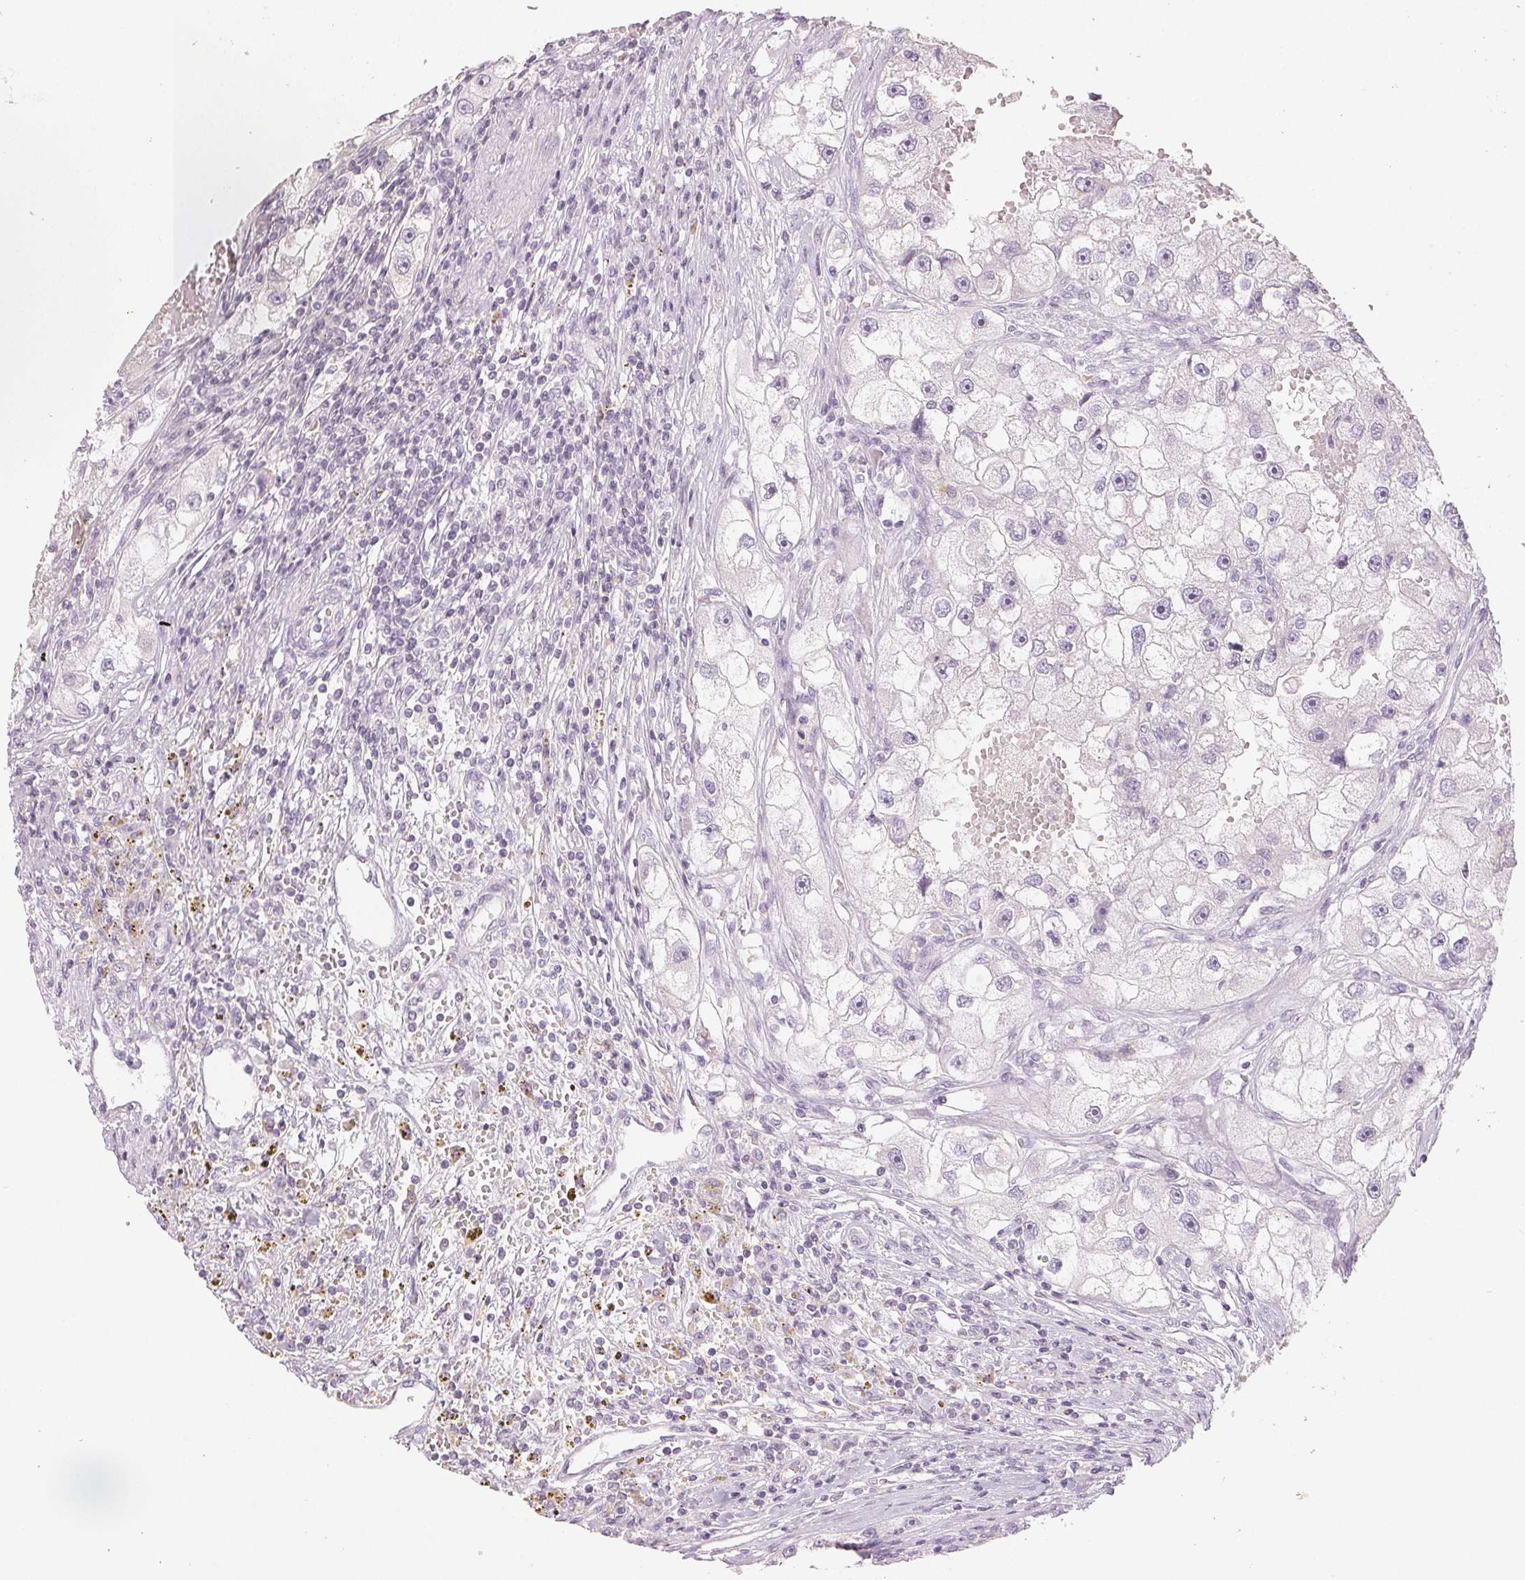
{"staining": {"intensity": "negative", "quantity": "none", "location": "none"}, "tissue": "renal cancer", "cell_type": "Tumor cells", "image_type": "cancer", "snomed": [{"axis": "morphology", "description": "Adenocarcinoma, NOS"}, {"axis": "topography", "description": "Kidney"}], "caption": "DAB (3,3'-diaminobenzidine) immunohistochemical staining of renal cancer displays no significant positivity in tumor cells.", "gene": "LVRN", "patient": {"sex": "male", "age": 63}}